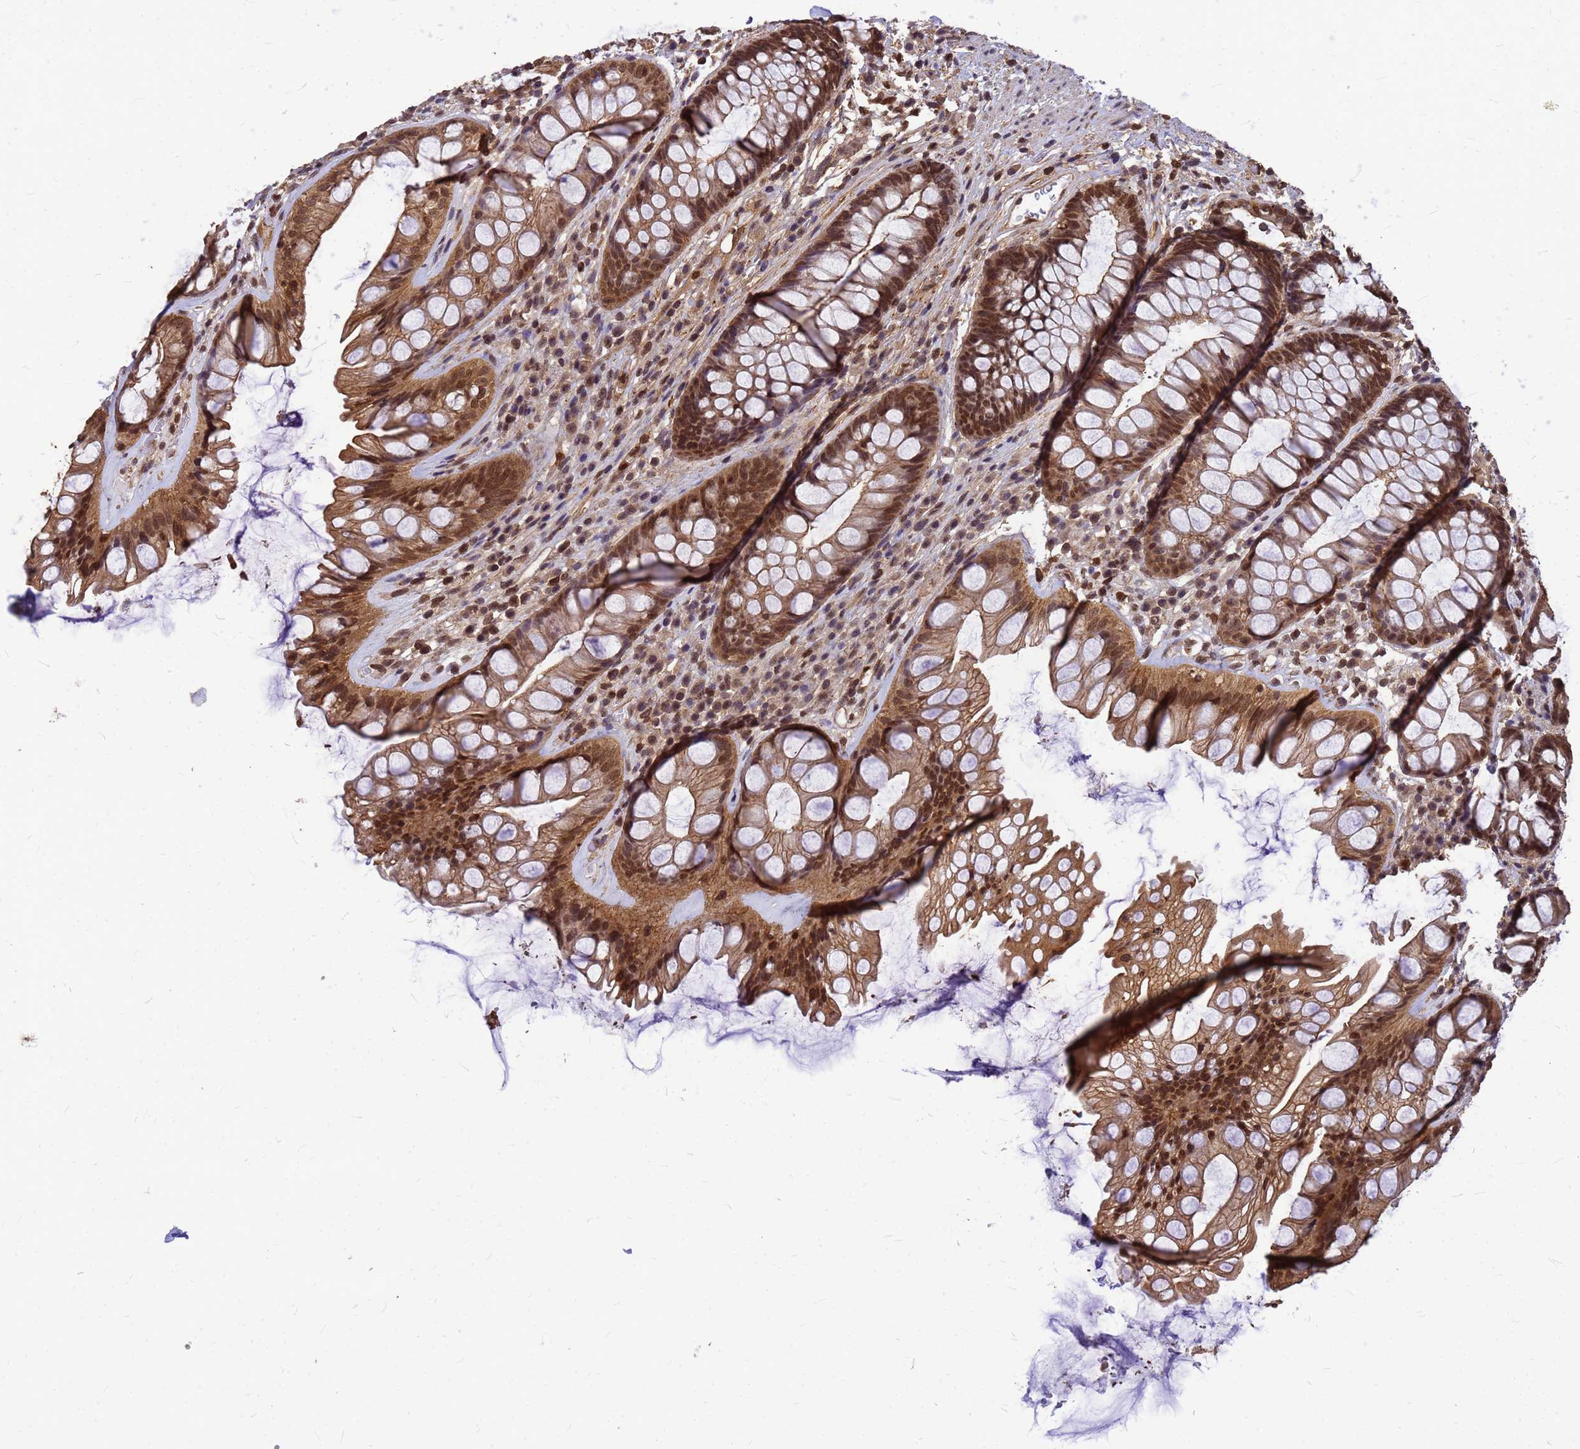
{"staining": {"intensity": "strong", "quantity": ">75%", "location": "cytoplasmic/membranous,nuclear"}, "tissue": "rectum", "cell_type": "Glandular cells", "image_type": "normal", "snomed": [{"axis": "morphology", "description": "Normal tissue, NOS"}, {"axis": "topography", "description": "Rectum"}], "caption": "Rectum stained with a brown dye demonstrates strong cytoplasmic/membranous,nuclear positive expression in approximately >75% of glandular cells.", "gene": "C1orf35", "patient": {"sex": "male", "age": 74}}